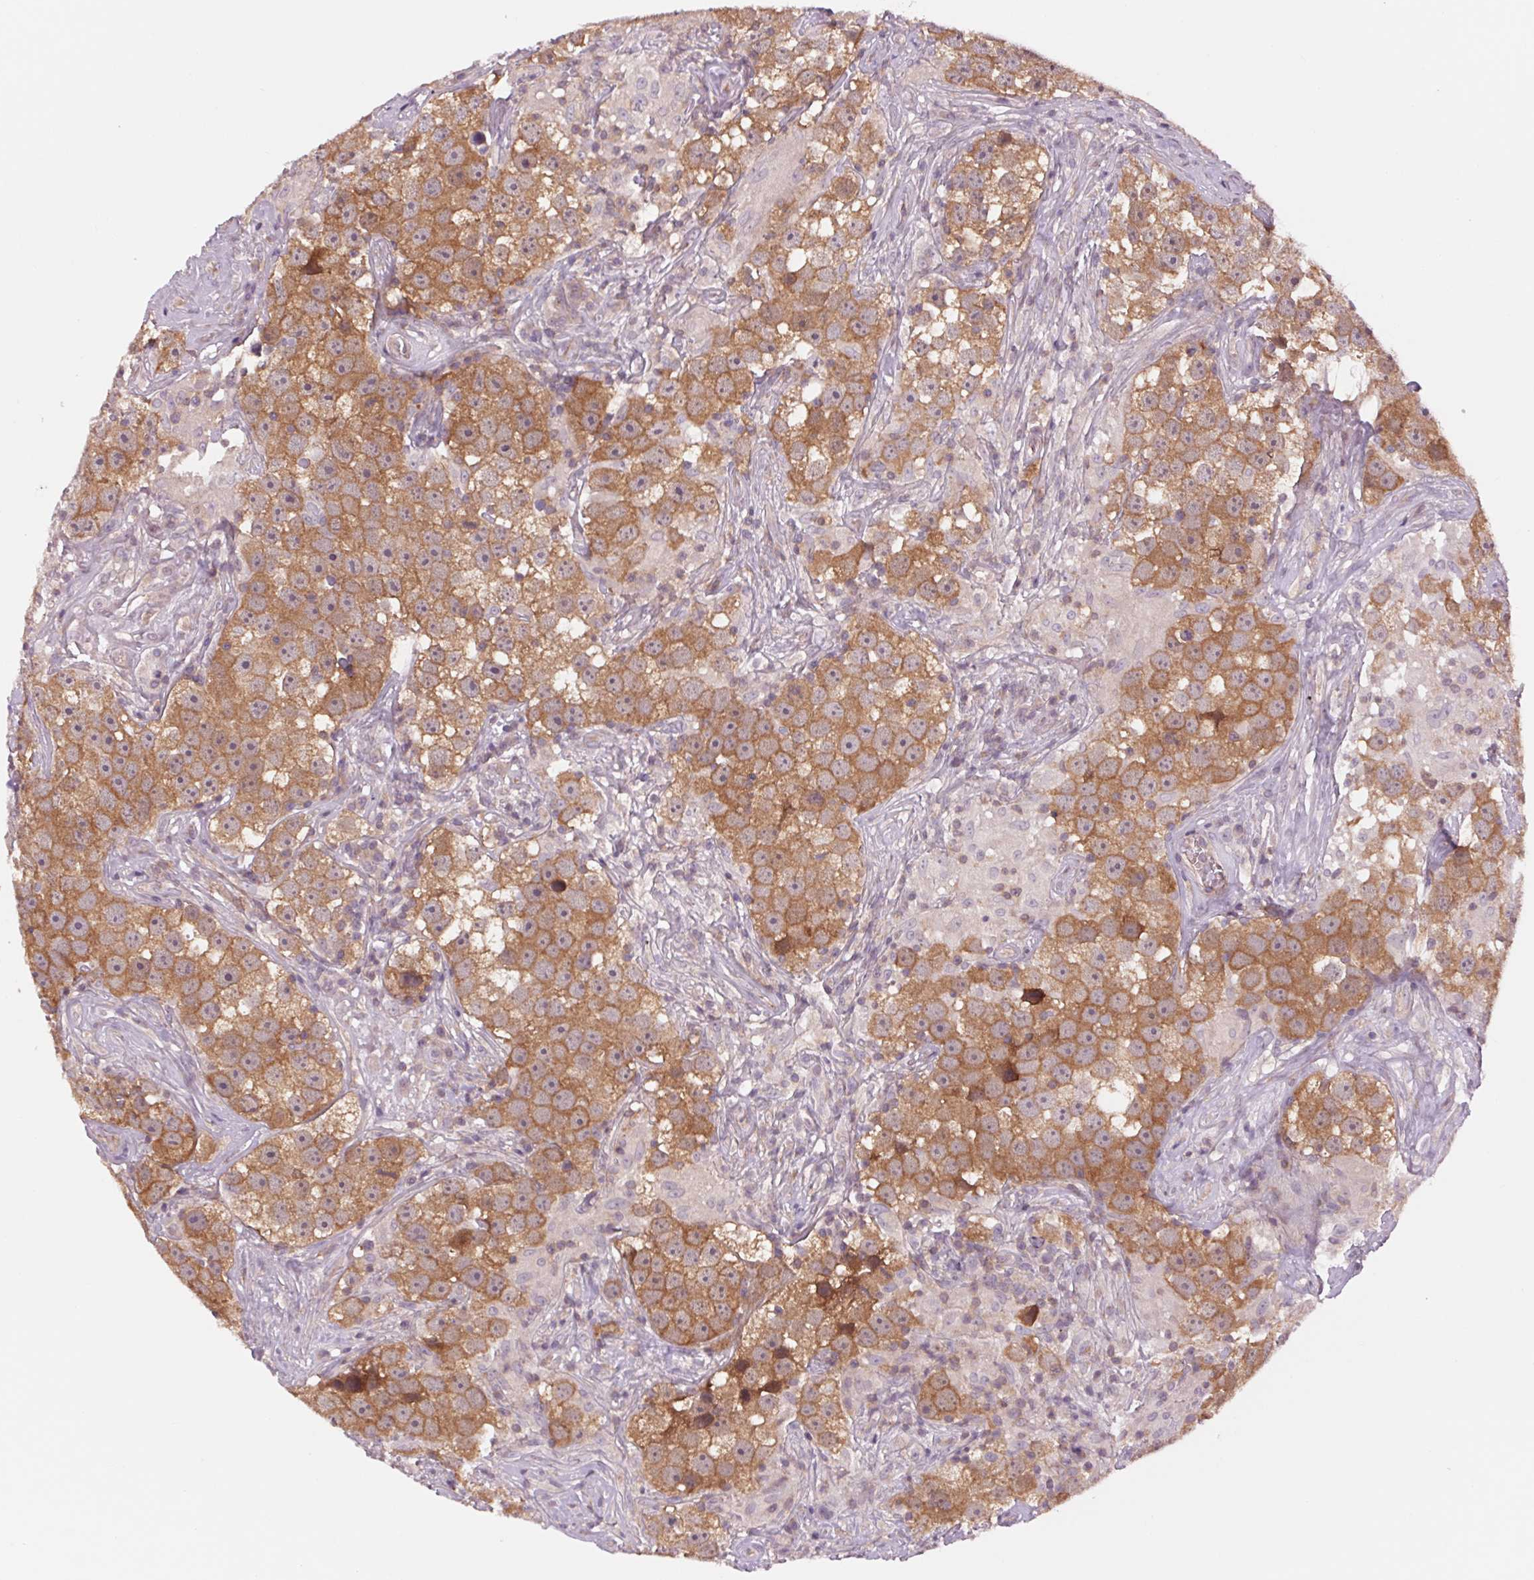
{"staining": {"intensity": "moderate", "quantity": ">75%", "location": "cytoplasmic/membranous"}, "tissue": "testis cancer", "cell_type": "Tumor cells", "image_type": "cancer", "snomed": [{"axis": "morphology", "description": "Seminoma, NOS"}, {"axis": "topography", "description": "Testis"}], "caption": "Testis cancer (seminoma) stained with immunohistochemistry shows moderate cytoplasmic/membranous expression in approximately >75% of tumor cells. Nuclei are stained in blue.", "gene": "SH3RF2", "patient": {"sex": "male", "age": 49}}